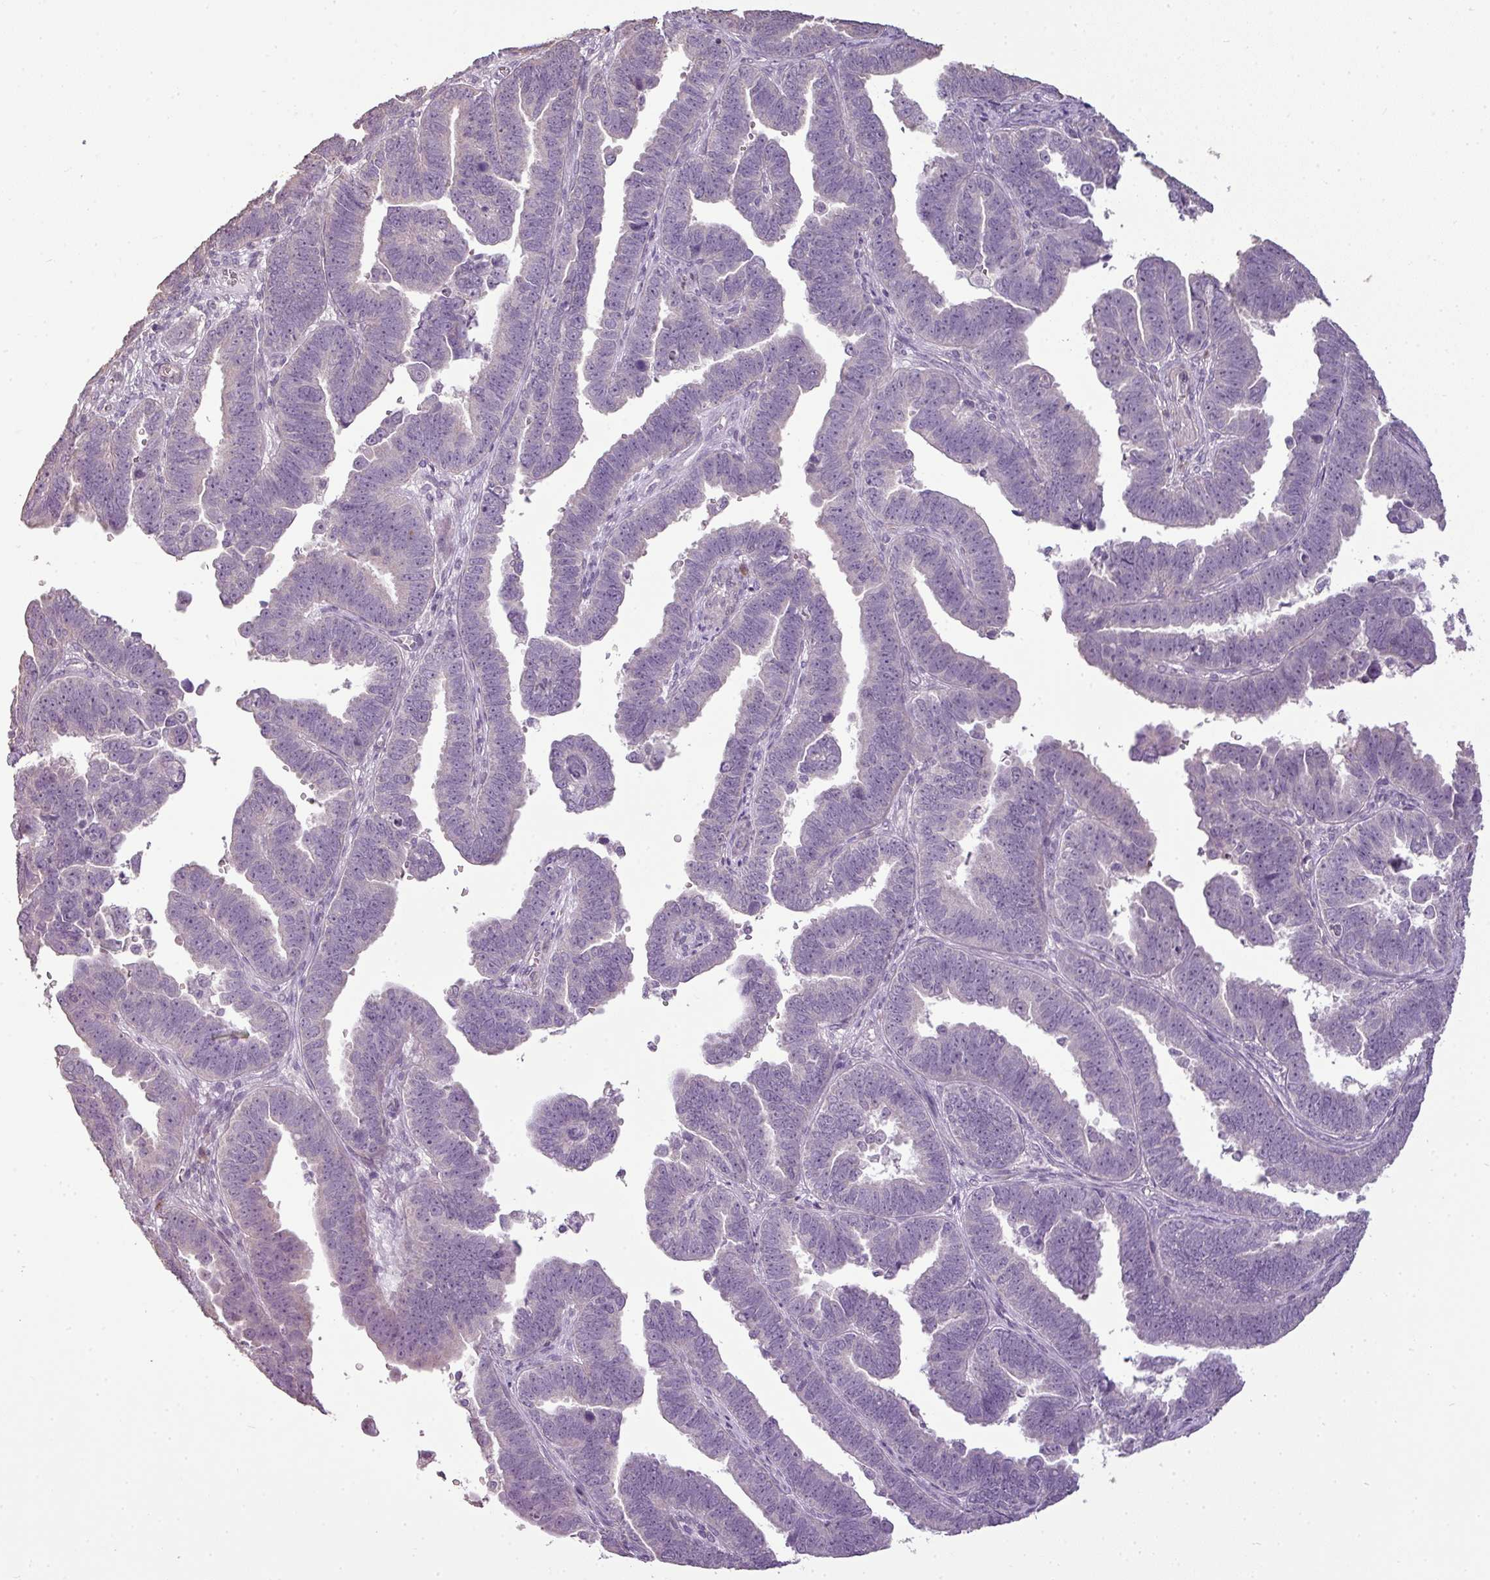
{"staining": {"intensity": "negative", "quantity": "none", "location": "none"}, "tissue": "endometrial cancer", "cell_type": "Tumor cells", "image_type": "cancer", "snomed": [{"axis": "morphology", "description": "Adenocarcinoma, NOS"}, {"axis": "topography", "description": "Endometrium"}], "caption": "IHC of endometrial adenocarcinoma demonstrates no staining in tumor cells. The staining is performed using DAB brown chromogen with nuclei counter-stained in using hematoxylin.", "gene": "LY9", "patient": {"sex": "female", "age": 75}}